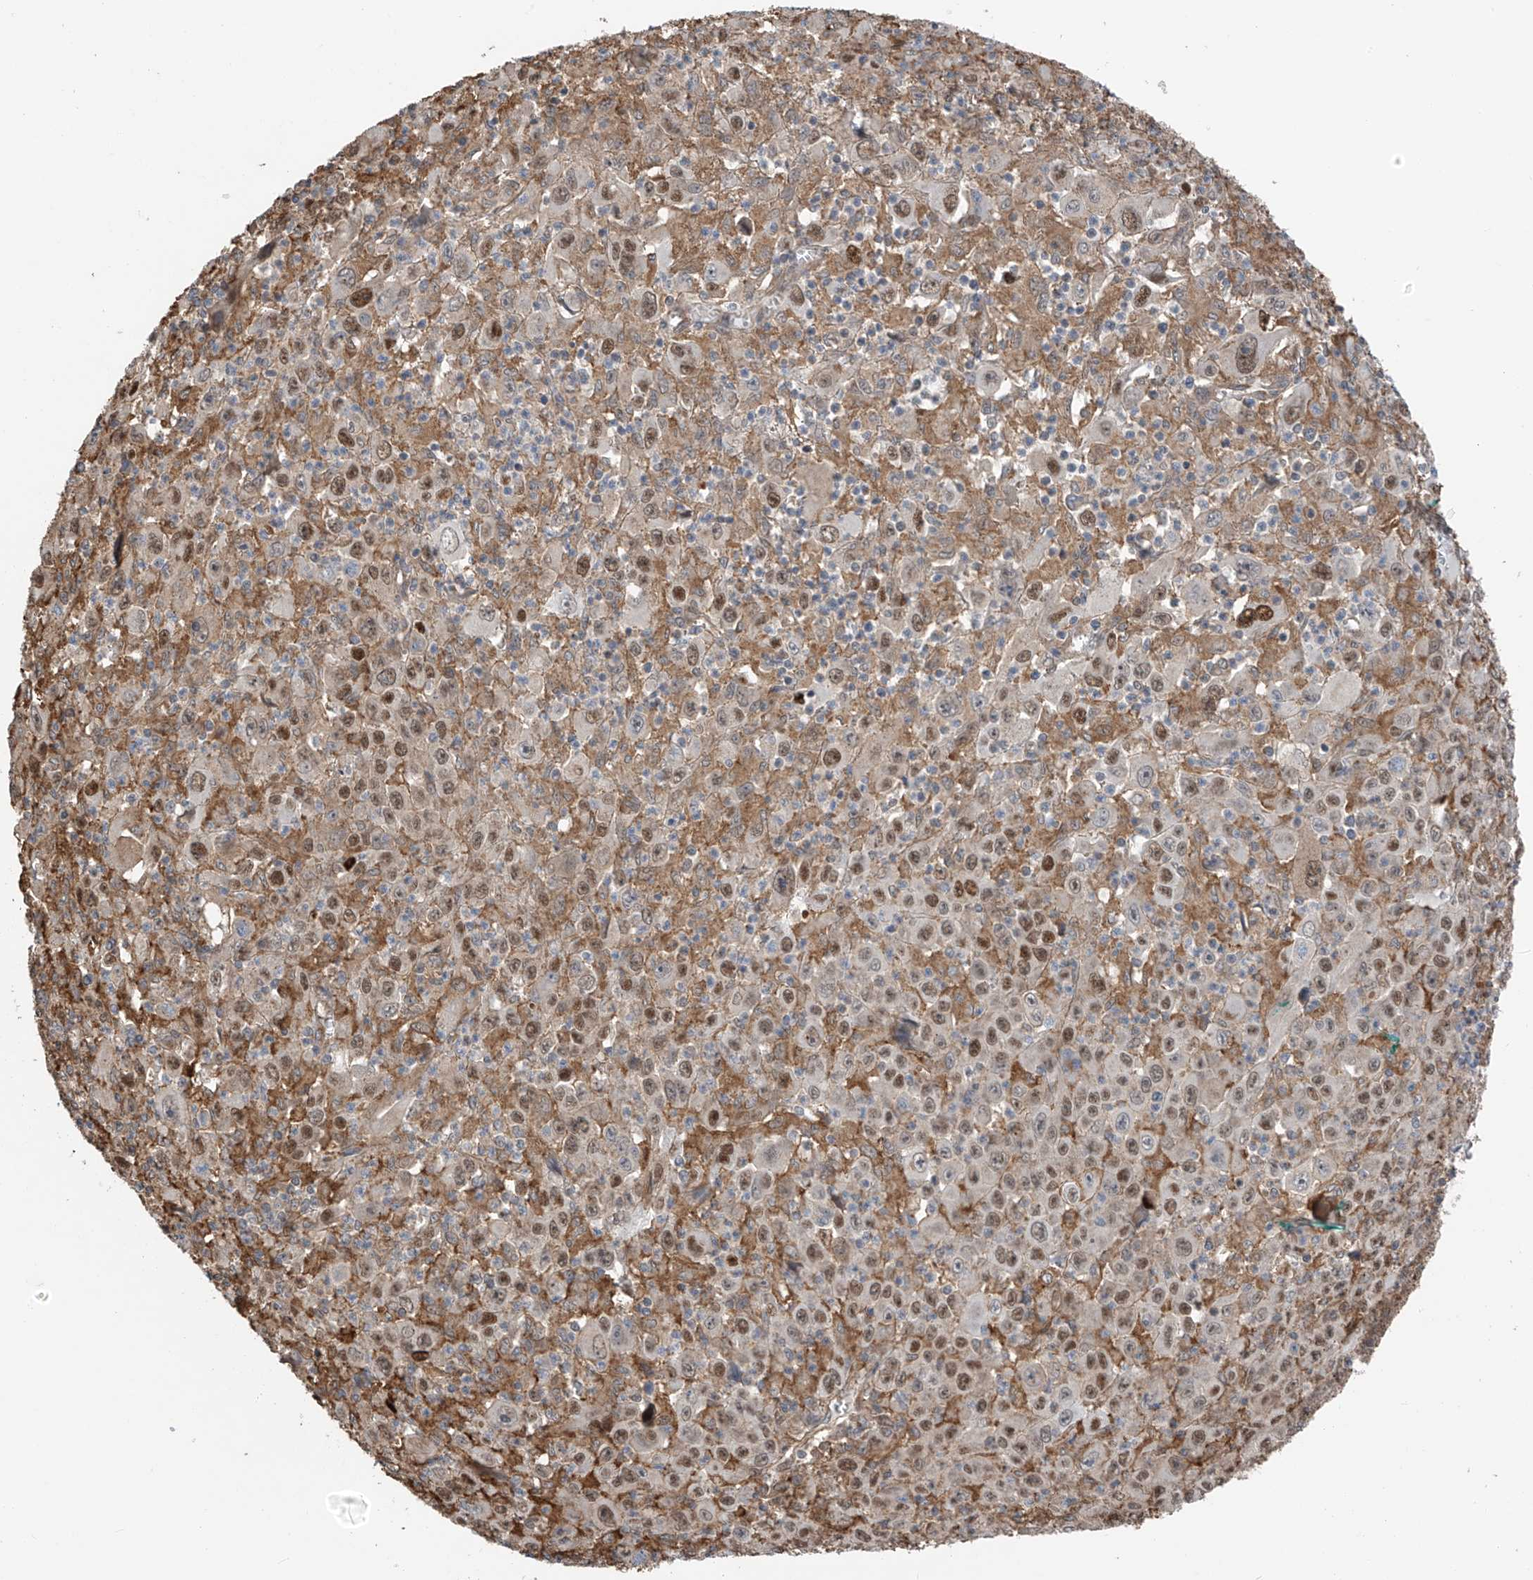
{"staining": {"intensity": "moderate", "quantity": "25%-75%", "location": "nuclear"}, "tissue": "melanoma", "cell_type": "Tumor cells", "image_type": "cancer", "snomed": [{"axis": "morphology", "description": "Malignant melanoma, Metastatic site"}, {"axis": "topography", "description": "Skin"}], "caption": "Tumor cells show moderate nuclear staining in approximately 25%-75% of cells in melanoma.", "gene": "ZNF189", "patient": {"sex": "female", "age": 56}}